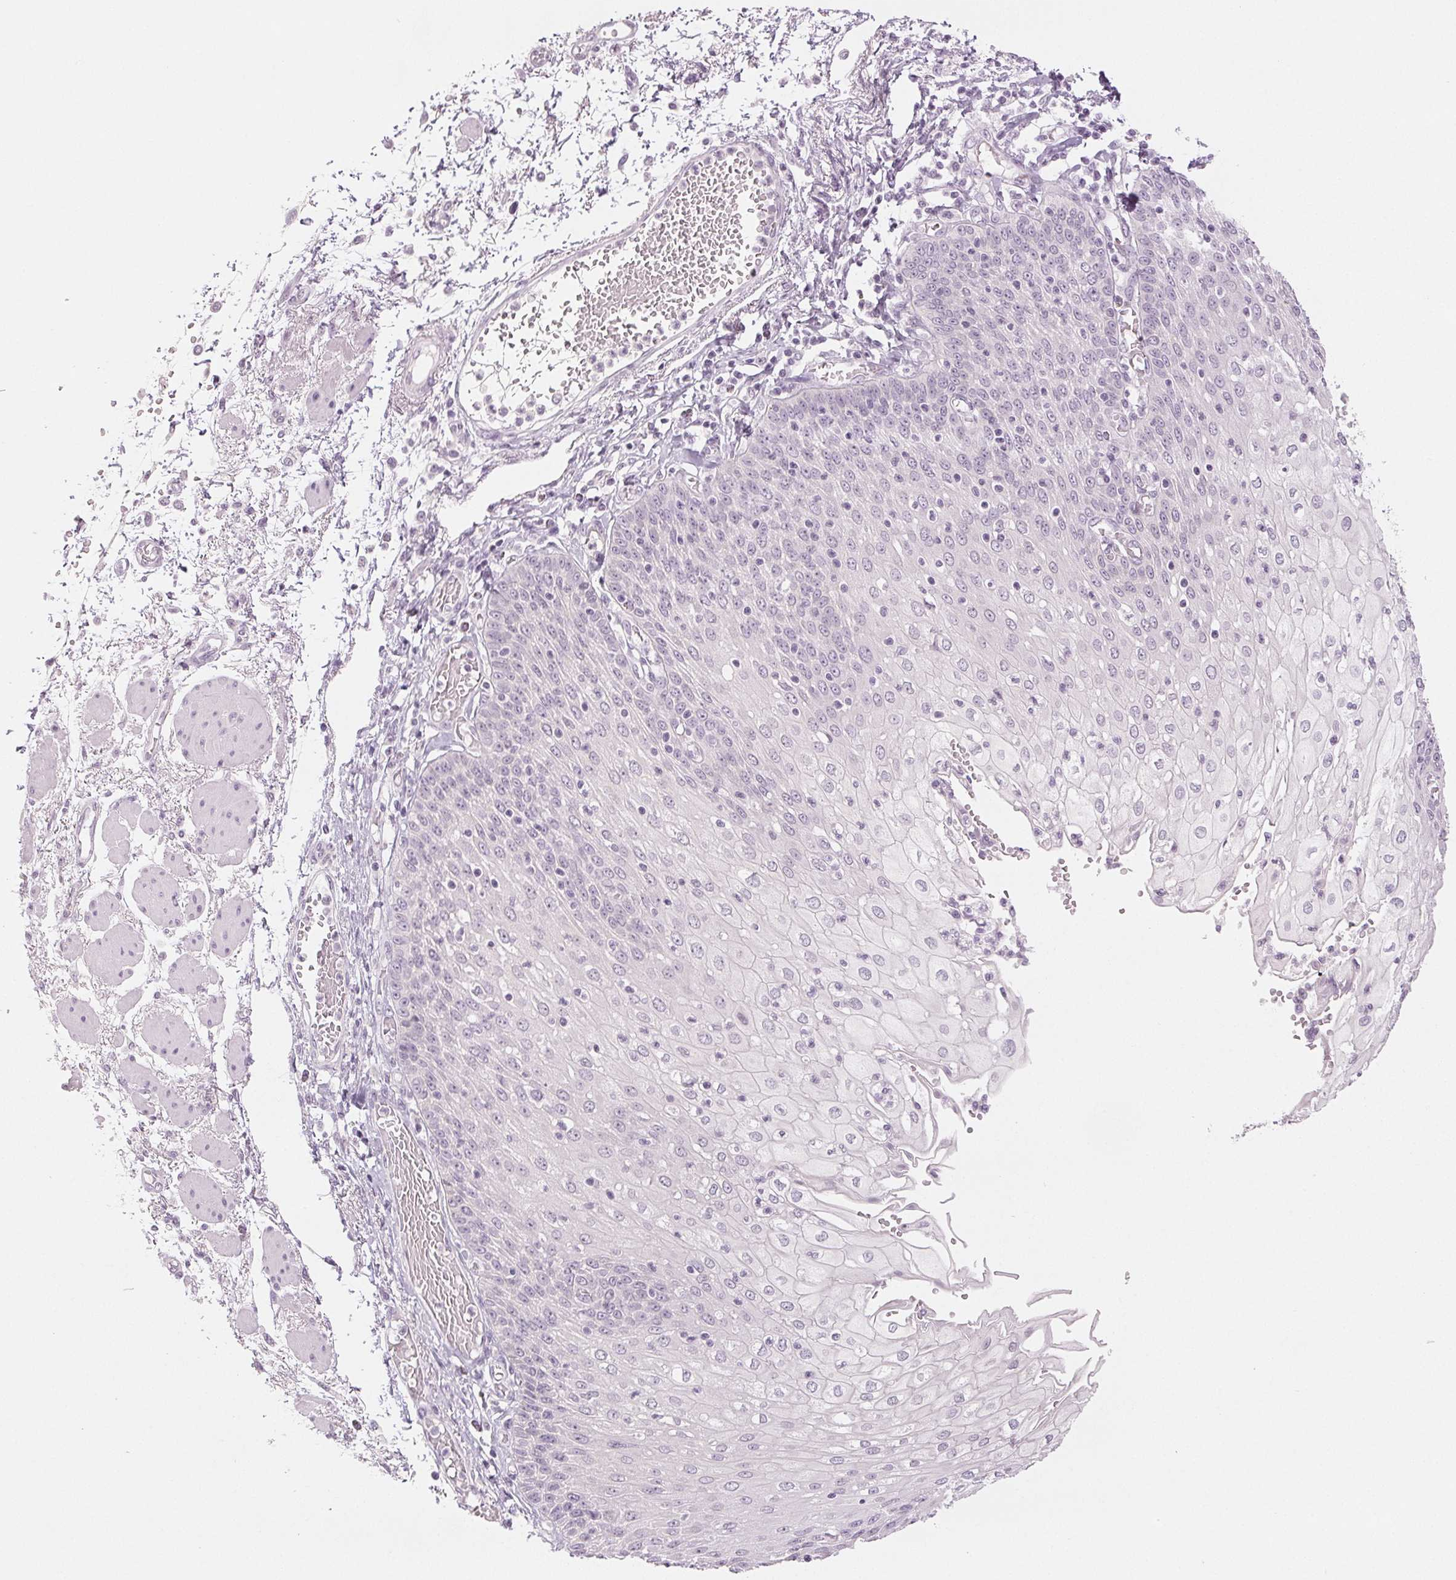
{"staining": {"intensity": "negative", "quantity": "none", "location": "none"}, "tissue": "esophagus", "cell_type": "Squamous epithelial cells", "image_type": "normal", "snomed": [{"axis": "morphology", "description": "Normal tissue, NOS"}, {"axis": "morphology", "description": "Adenocarcinoma, NOS"}, {"axis": "topography", "description": "Esophagus"}], "caption": "Image shows no significant protein expression in squamous epithelial cells of unremarkable esophagus.", "gene": "EHHADH", "patient": {"sex": "male", "age": 81}}